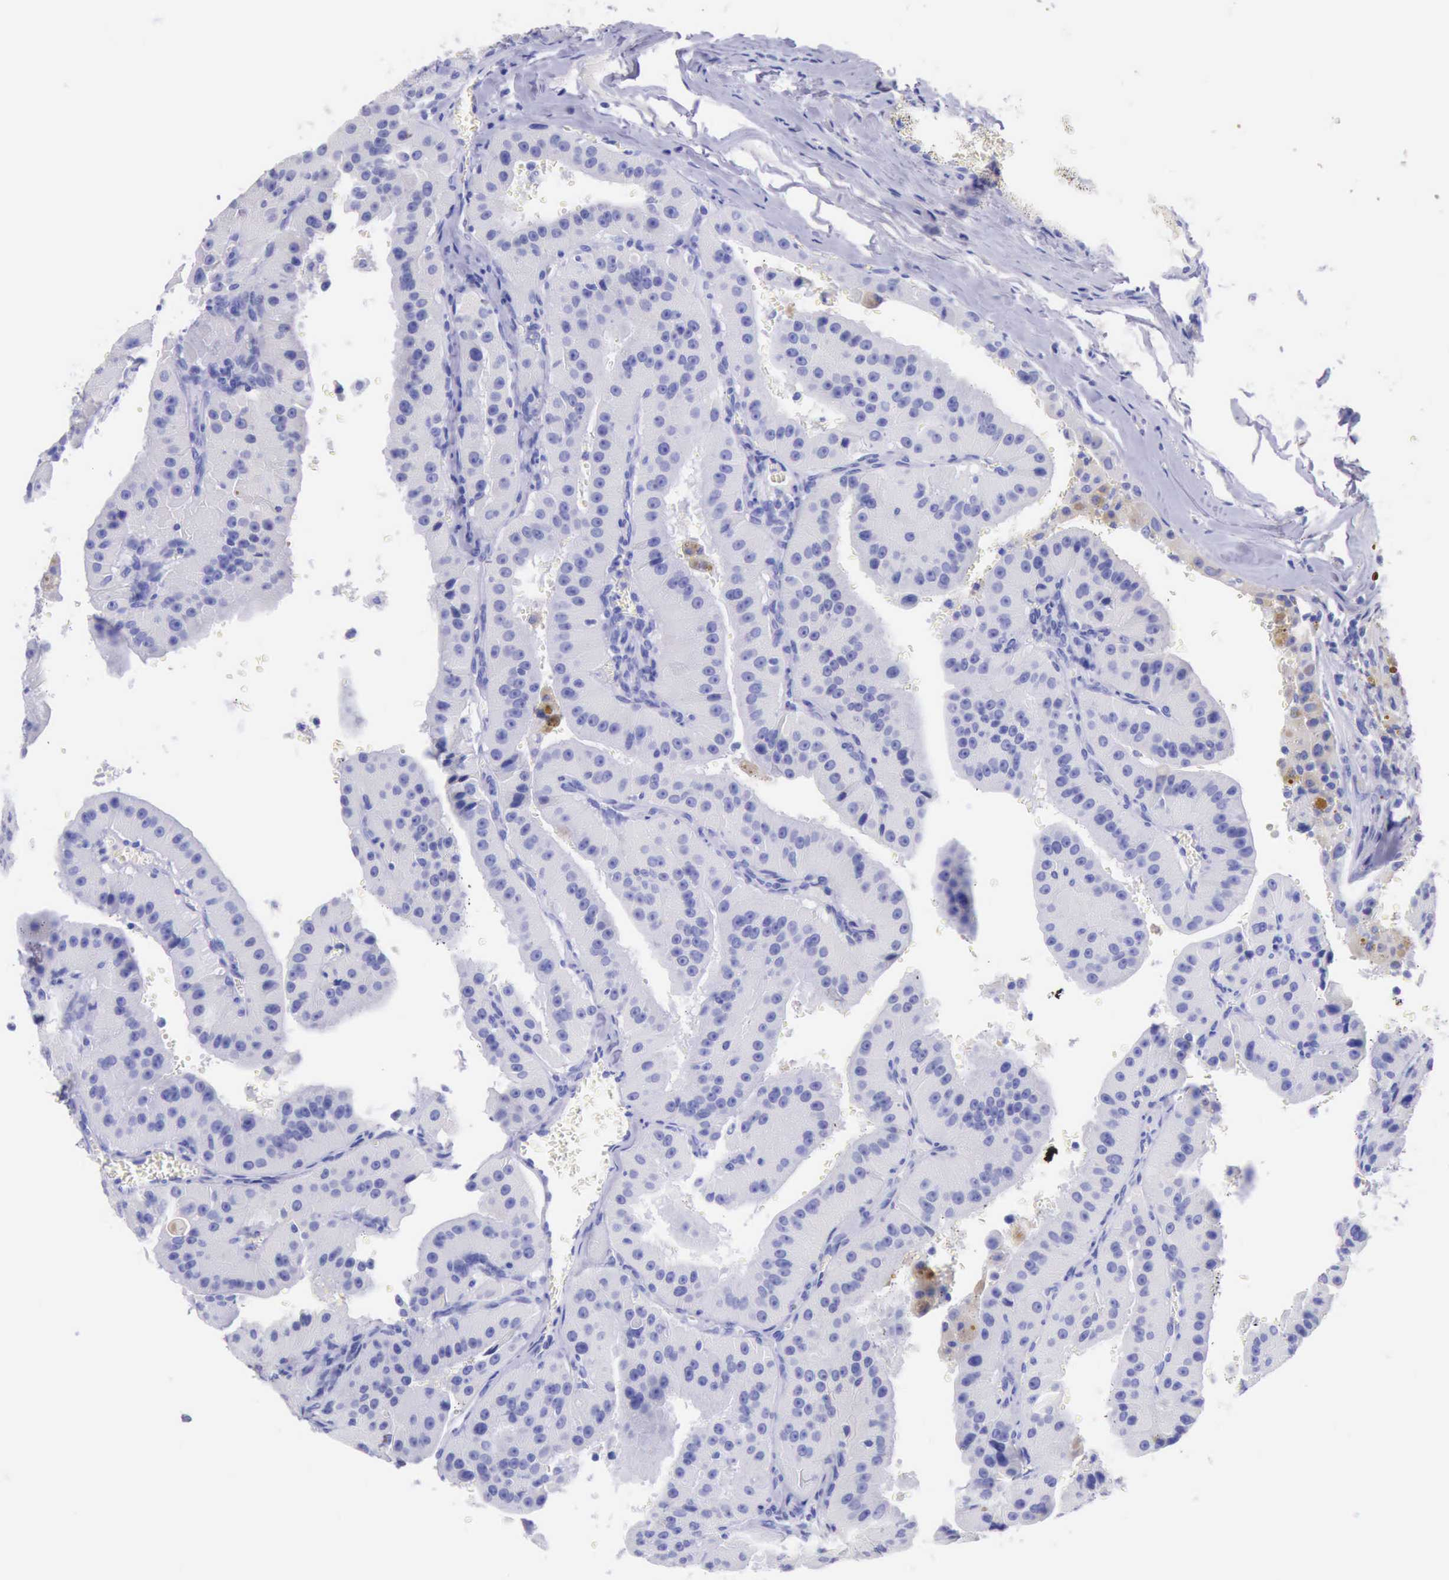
{"staining": {"intensity": "negative", "quantity": "none", "location": "none"}, "tissue": "thyroid cancer", "cell_type": "Tumor cells", "image_type": "cancer", "snomed": [{"axis": "morphology", "description": "Carcinoma, NOS"}, {"axis": "topography", "description": "Thyroid gland"}], "caption": "The histopathology image displays no significant expression in tumor cells of thyroid cancer. Brightfield microscopy of IHC stained with DAB (brown) and hematoxylin (blue), captured at high magnification.", "gene": "KRT8", "patient": {"sex": "male", "age": 76}}